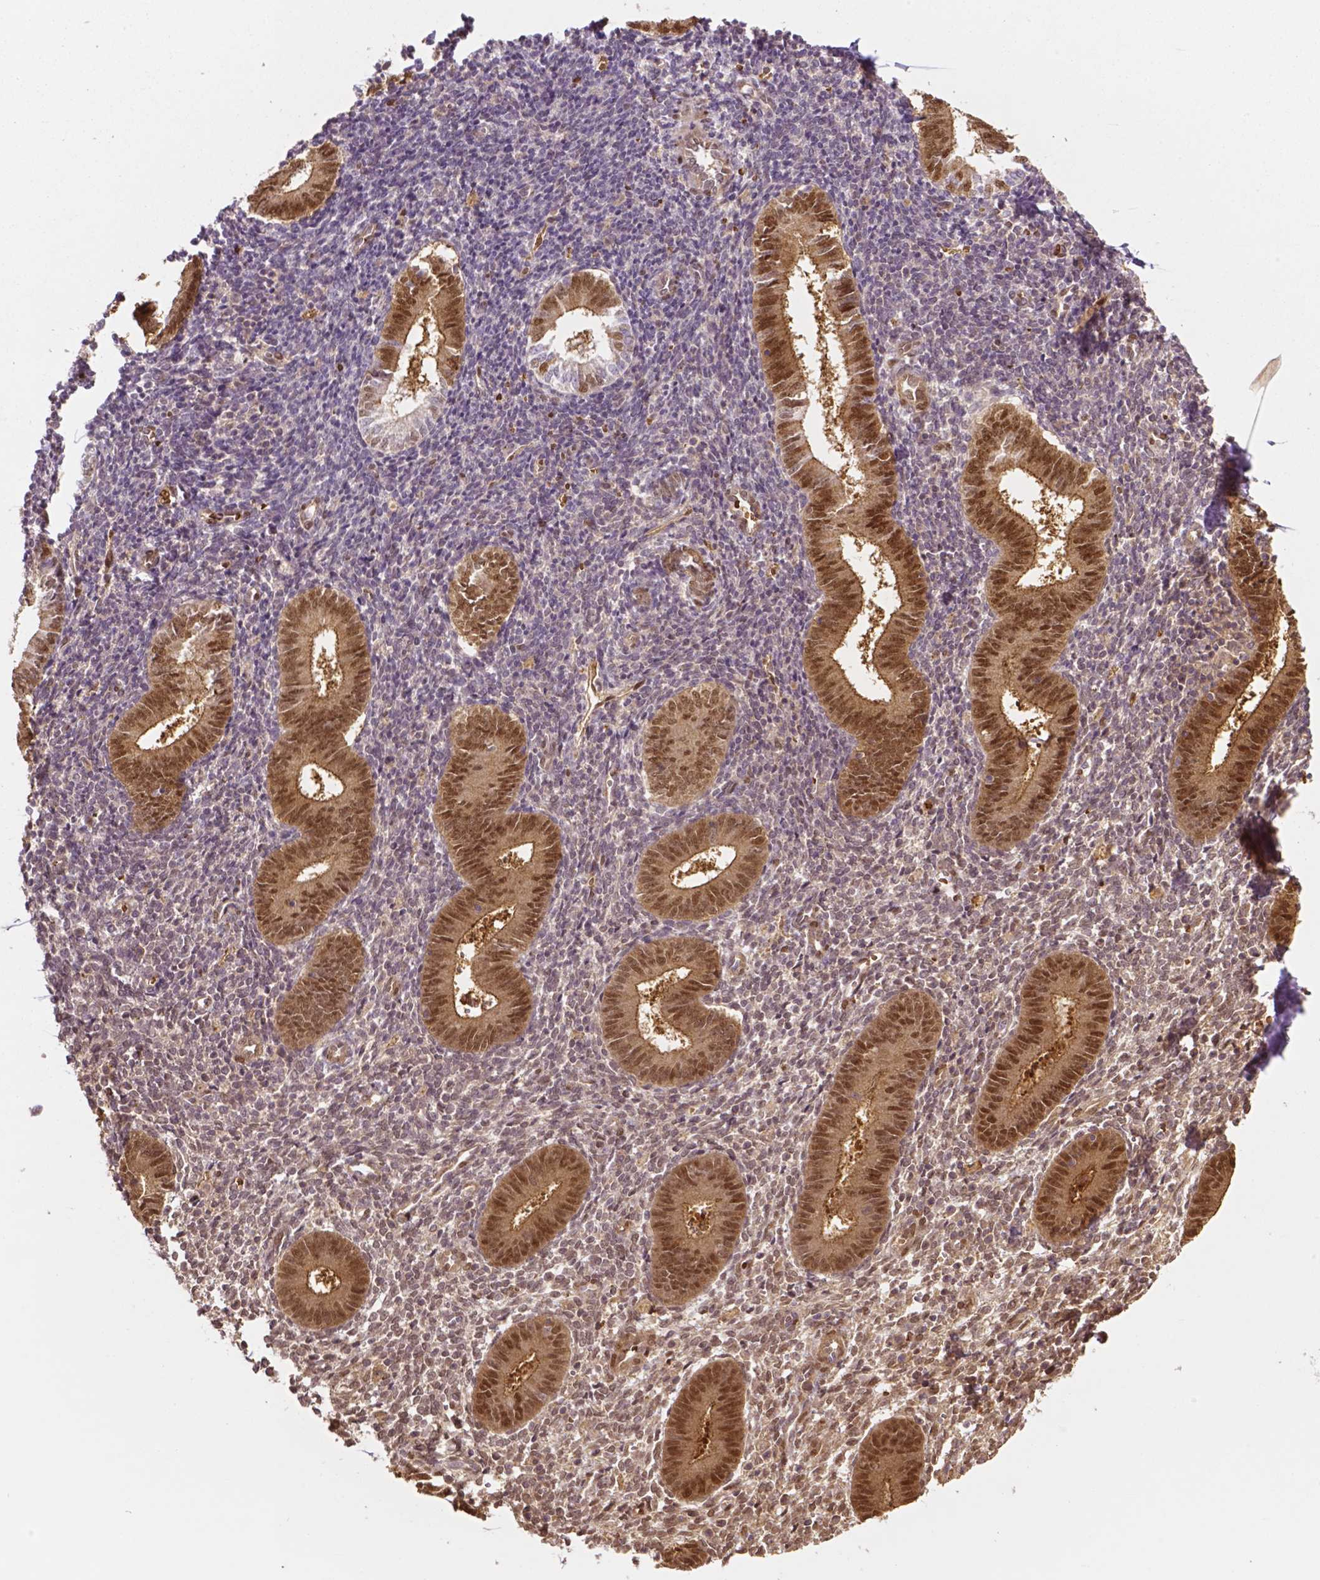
{"staining": {"intensity": "negative", "quantity": "none", "location": "none"}, "tissue": "endometrium", "cell_type": "Cells in endometrial stroma", "image_type": "normal", "snomed": [{"axis": "morphology", "description": "Normal tissue, NOS"}, {"axis": "topography", "description": "Endometrium"}], "caption": "Endometrium was stained to show a protein in brown. There is no significant expression in cells in endometrial stroma. (DAB (3,3'-diaminobenzidine) IHC visualized using brightfield microscopy, high magnification).", "gene": "YAP1", "patient": {"sex": "female", "age": 25}}